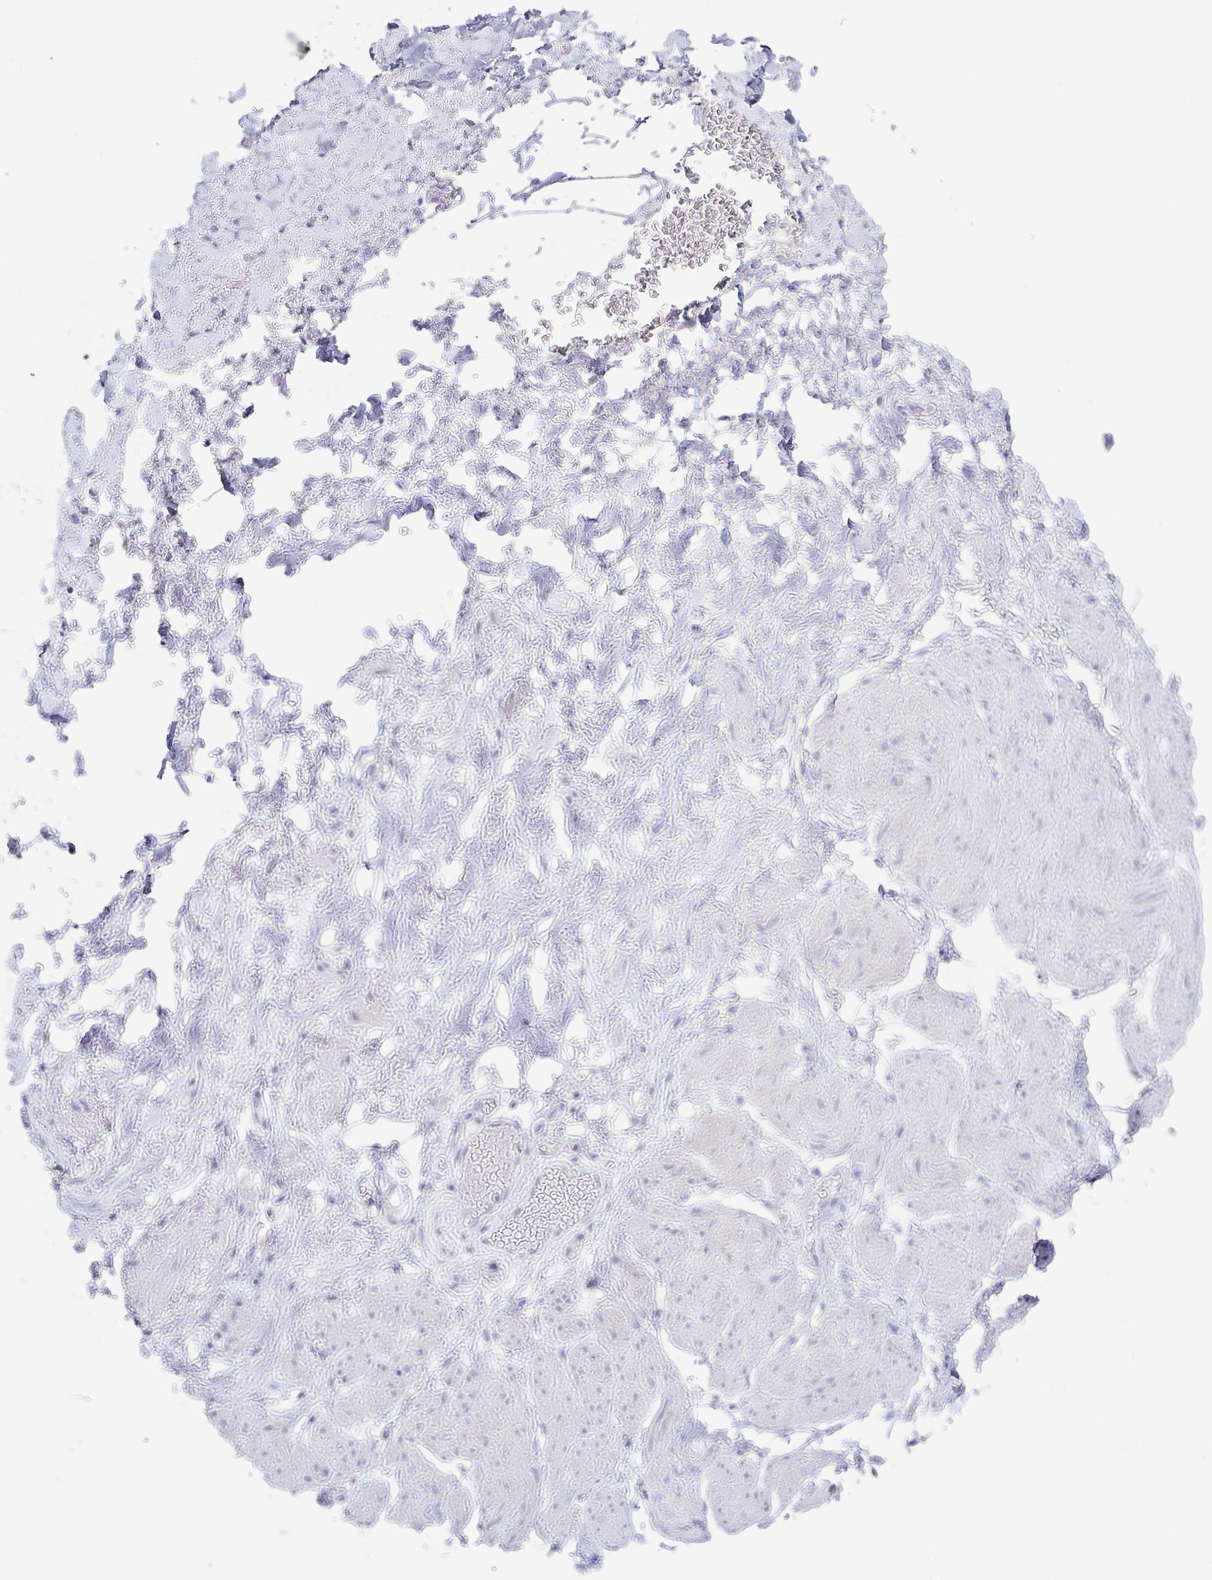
{"staining": {"intensity": "negative", "quantity": "none", "location": "none"}, "tissue": "adipose tissue", "cell_type": "Adipocytes", "image_type": "normal", "snomed": [{"axis": "morphology", "description": "Normal tissue, NOS"}, {"axis": "topography", "description": "Vagina"}, {"axis": "topography", "description": "Peripheral nerve tissue"}], "caption": "Human adipose tissue stained for a protein using IHC shows no staining in adipocytes.", "gene": "HTR2A", "patient": {"sex": "female", "age": 71}}